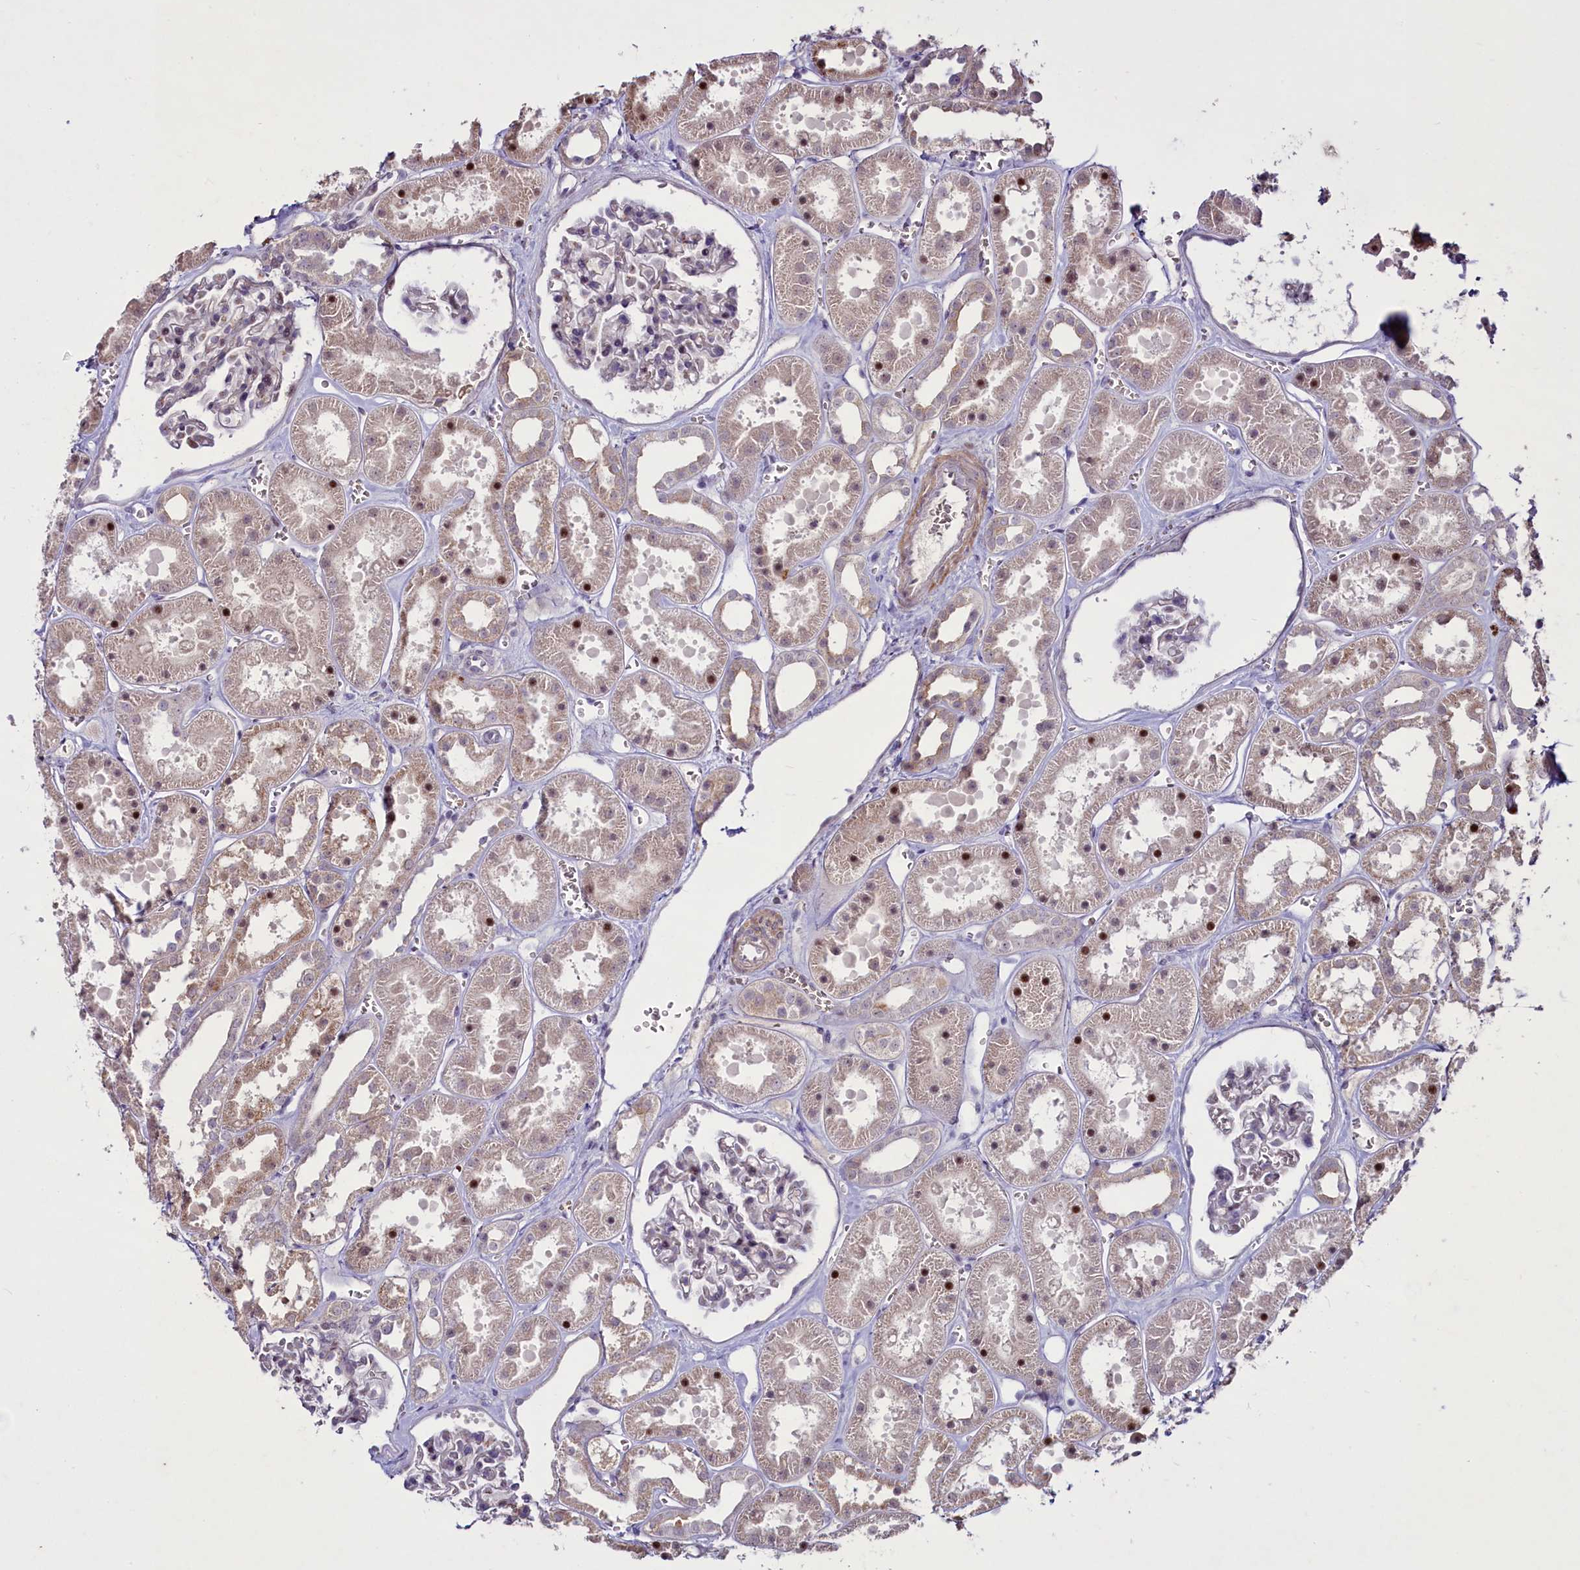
{"staining": {"intensity": "moderate", "quantity": "<25%", "location": "cytoplasmic/membranous"}, "tissue": "kidney", "cell_type": "Cells in glomeruli", "image_type": "normal", "snomed": [{"axis": "morphology", "description": "Normal tissue, NOS"}, {"axis": "topography", "description": "Kidney"}], "caption": "A brown stain highlights moderate cytoplasmic/membranous staining of a protein in cells in glomeruli of normal human kidney. (DAB = brown stain, brightfield microscopy at high magnification).", "gene": "SUSD3", "patient": {"sex": "female", "age": 41}}